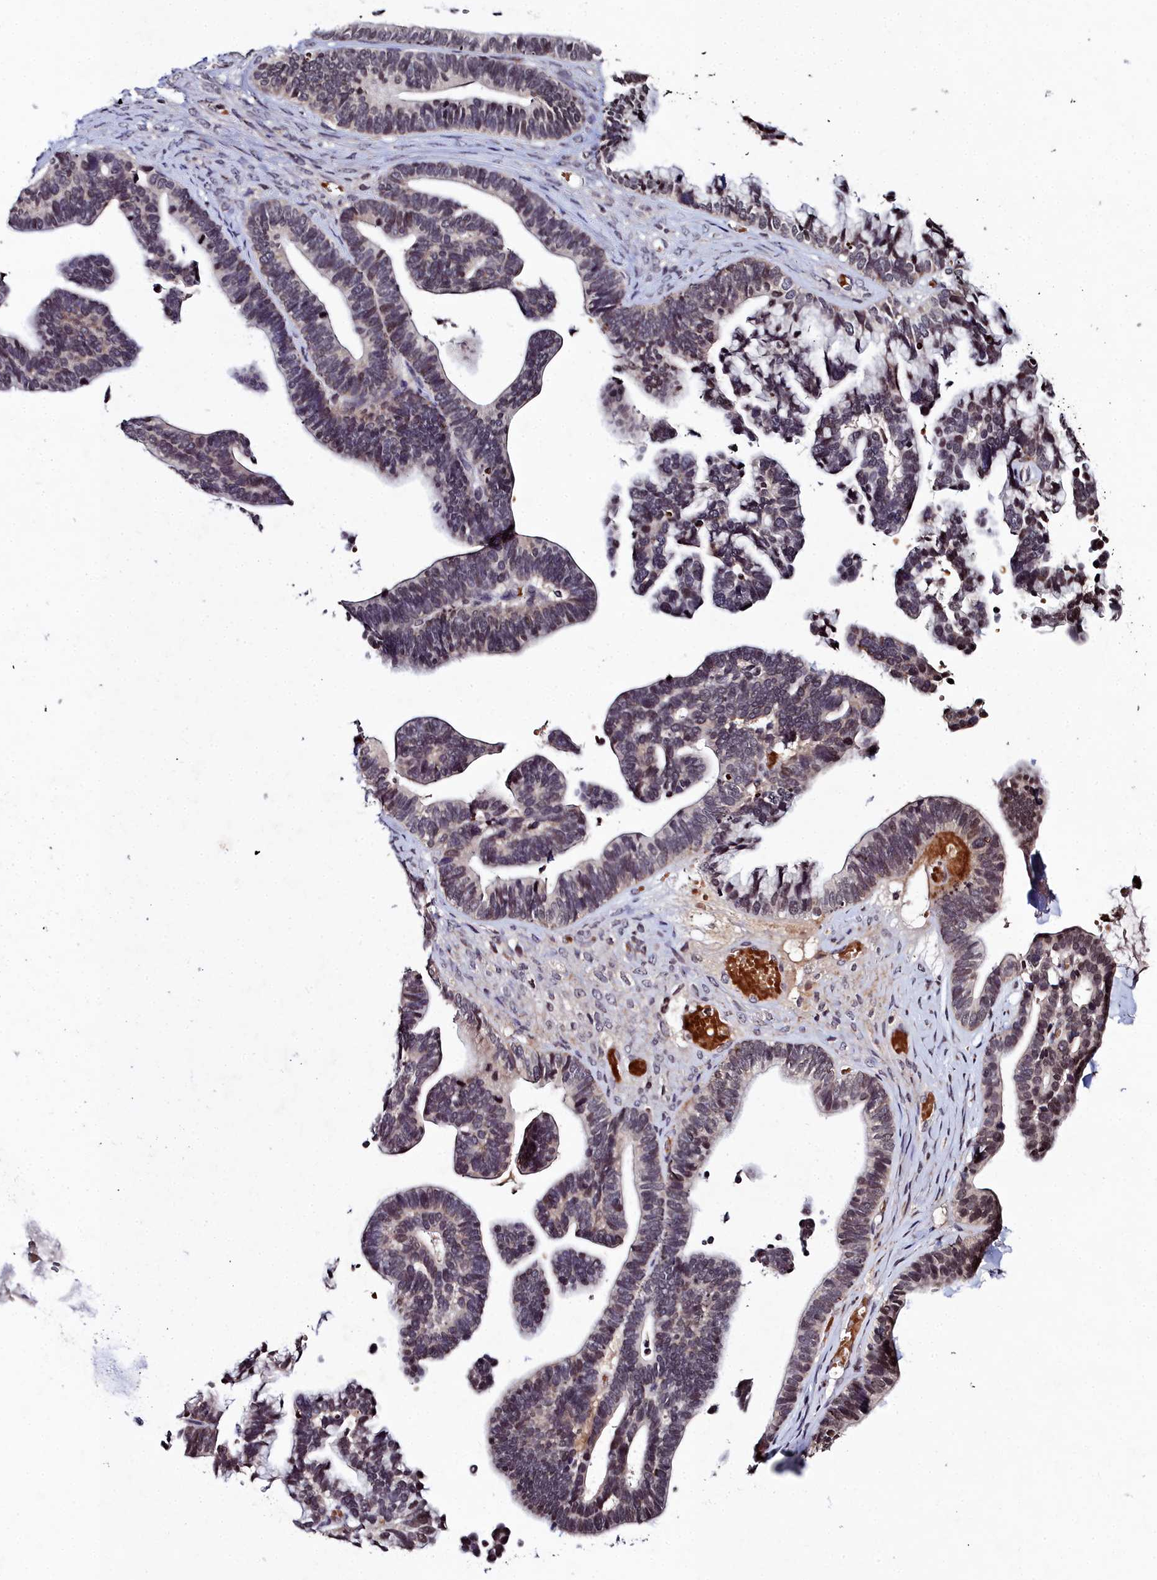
{"staining": {"intensity": "negative", "quantity": "none", "location": "none"}, "tissue": "ovarian cancer", "cell_type": "Tumor cells", "image_type": "cancer", "snomed": [{"axis": "morphology", "description": "Cystadenocarcinoma, serous, NOS"}, {"axis": "topography", "description": "Ovary"}], "caption": "The image displays no significant expression in tumor cells of serous cystadenocarcinoma (ovarian). Brightfield microscopy of immunohistochemistry (IHC) stained with DAB (brown) and hematoxylin (blue), captured at high magnification.", "gene": "FZD4", "patient": {"sex": "female", "age": 56}}